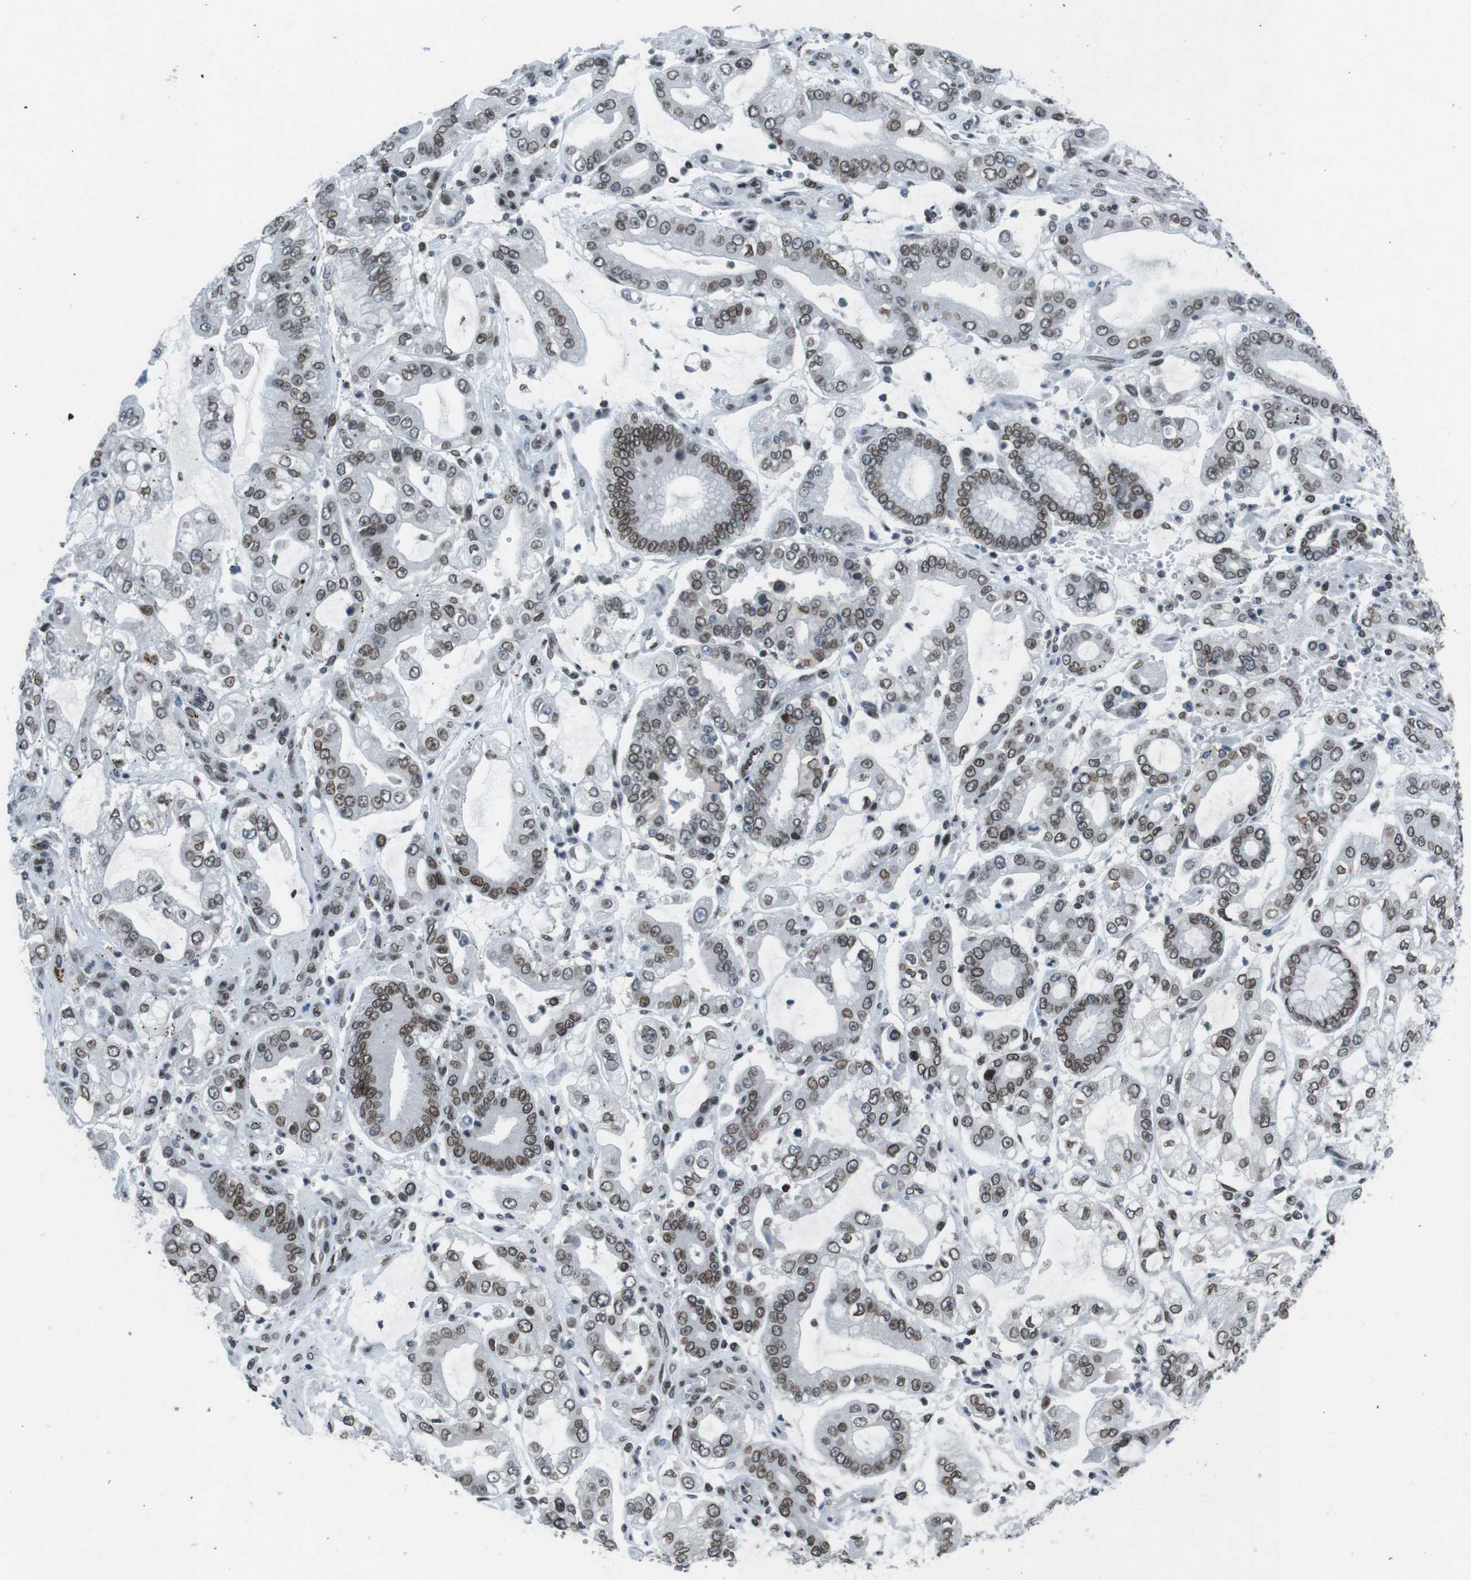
{"staining": {"intensity": "moderate", "quantity": ">75%", "location": "cytoplasmic/membranous,nuclear"}, "tissue": "stomach cancer", "cell_type": "Tumor cells", "image_type": "cancer", "snomed": [{"axis": "morphology", "description": "Adenocarcinoma, NOS"}, {"axis": "topography", "description": "Stomach"}], "caption": "Stomach adenocarcinoma stained with DAB immunohistochemistry exhibits medium levels of moderate cytoplasmic/membranous and nuclear positivity in about >75% of tumor cells. (DAB (3,3'-diaminobenzidine) = brown stain, brightfield microscopy at high magnification).", "gene": "MAD1L1", "patient": {"sex": "male", "age": 76}}